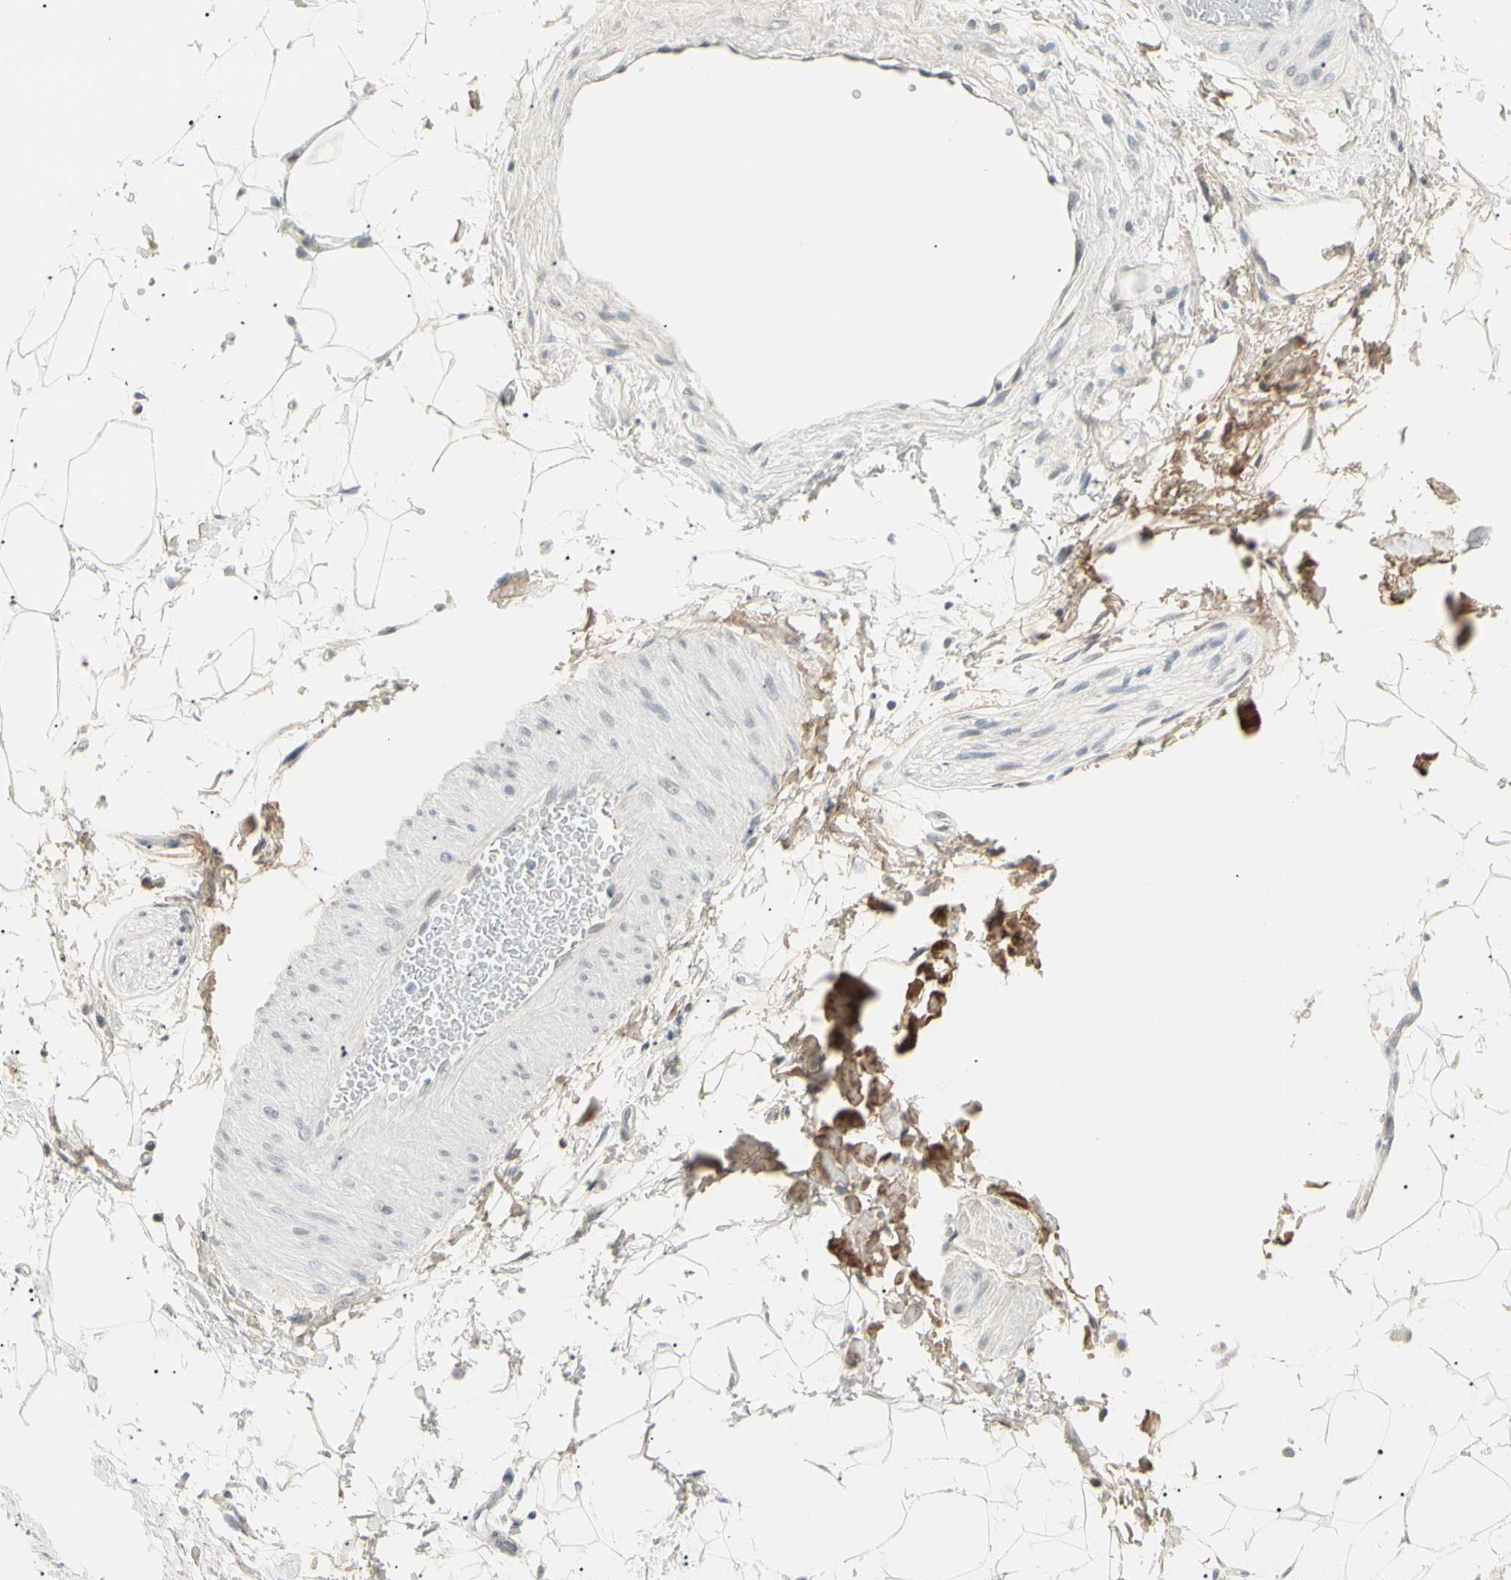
{"staining": {"intensity": "weak", "quantity": "25%-75%", "location": "cytoplasmic/membranous"}, "tissue": "adipose tissue", "cell_type": "Adipocytes", "image_type": "normal", "snomed": [{"axis": "morphology", "description": "Normal tissue, NOS"}, {"axis": "topography", "description": "Soft tissue"}], "caption": "A low amount of weak cytoplasmic/membranous expression is appreciated in about 25%-75% of adipocytes in unremarkable adipose tissue.", "gene": "ASPN", "patient": {"sex": "male", "age": 72}}